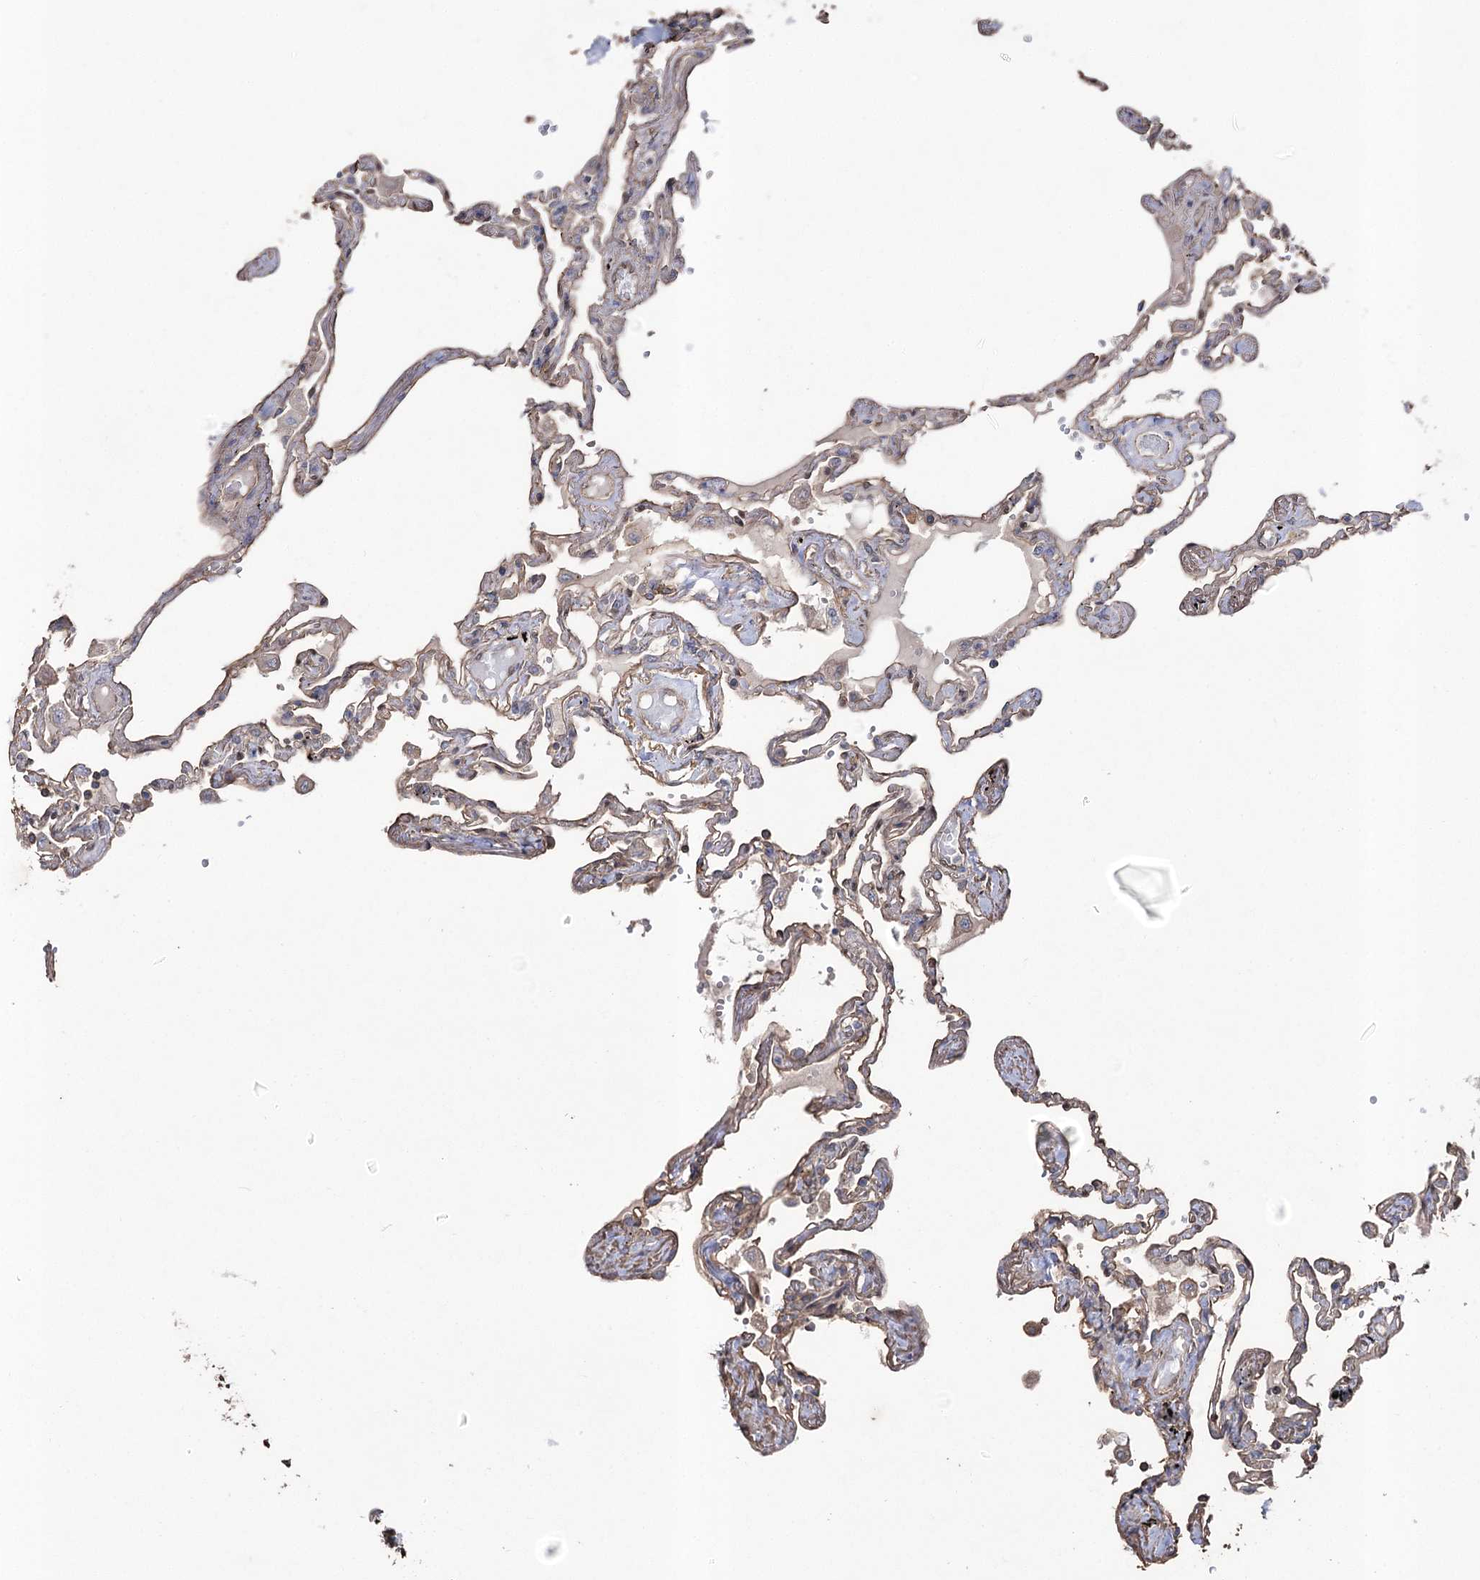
{"staining": {"intensity": "weak", "quantity": "25%-75%", "location": "cytoplasmic/membranous"}, "tissue": "lung", "cell_type": "Alveolar cells", "image_type": "normal", "snomed": [{"axis": "morphology", "description": "Normal tissue, NOS"}, {"axis": "topography", "description": "Lung"}], "caption": "Protein expression by immunohistochemistry demonstrates weak cytoplasmic/membranous positivity in approximately 25%-75% of alveolar cells in benign lung.", "gene": "FAM13B", "patient": {"sex": "female", "age": 67}}